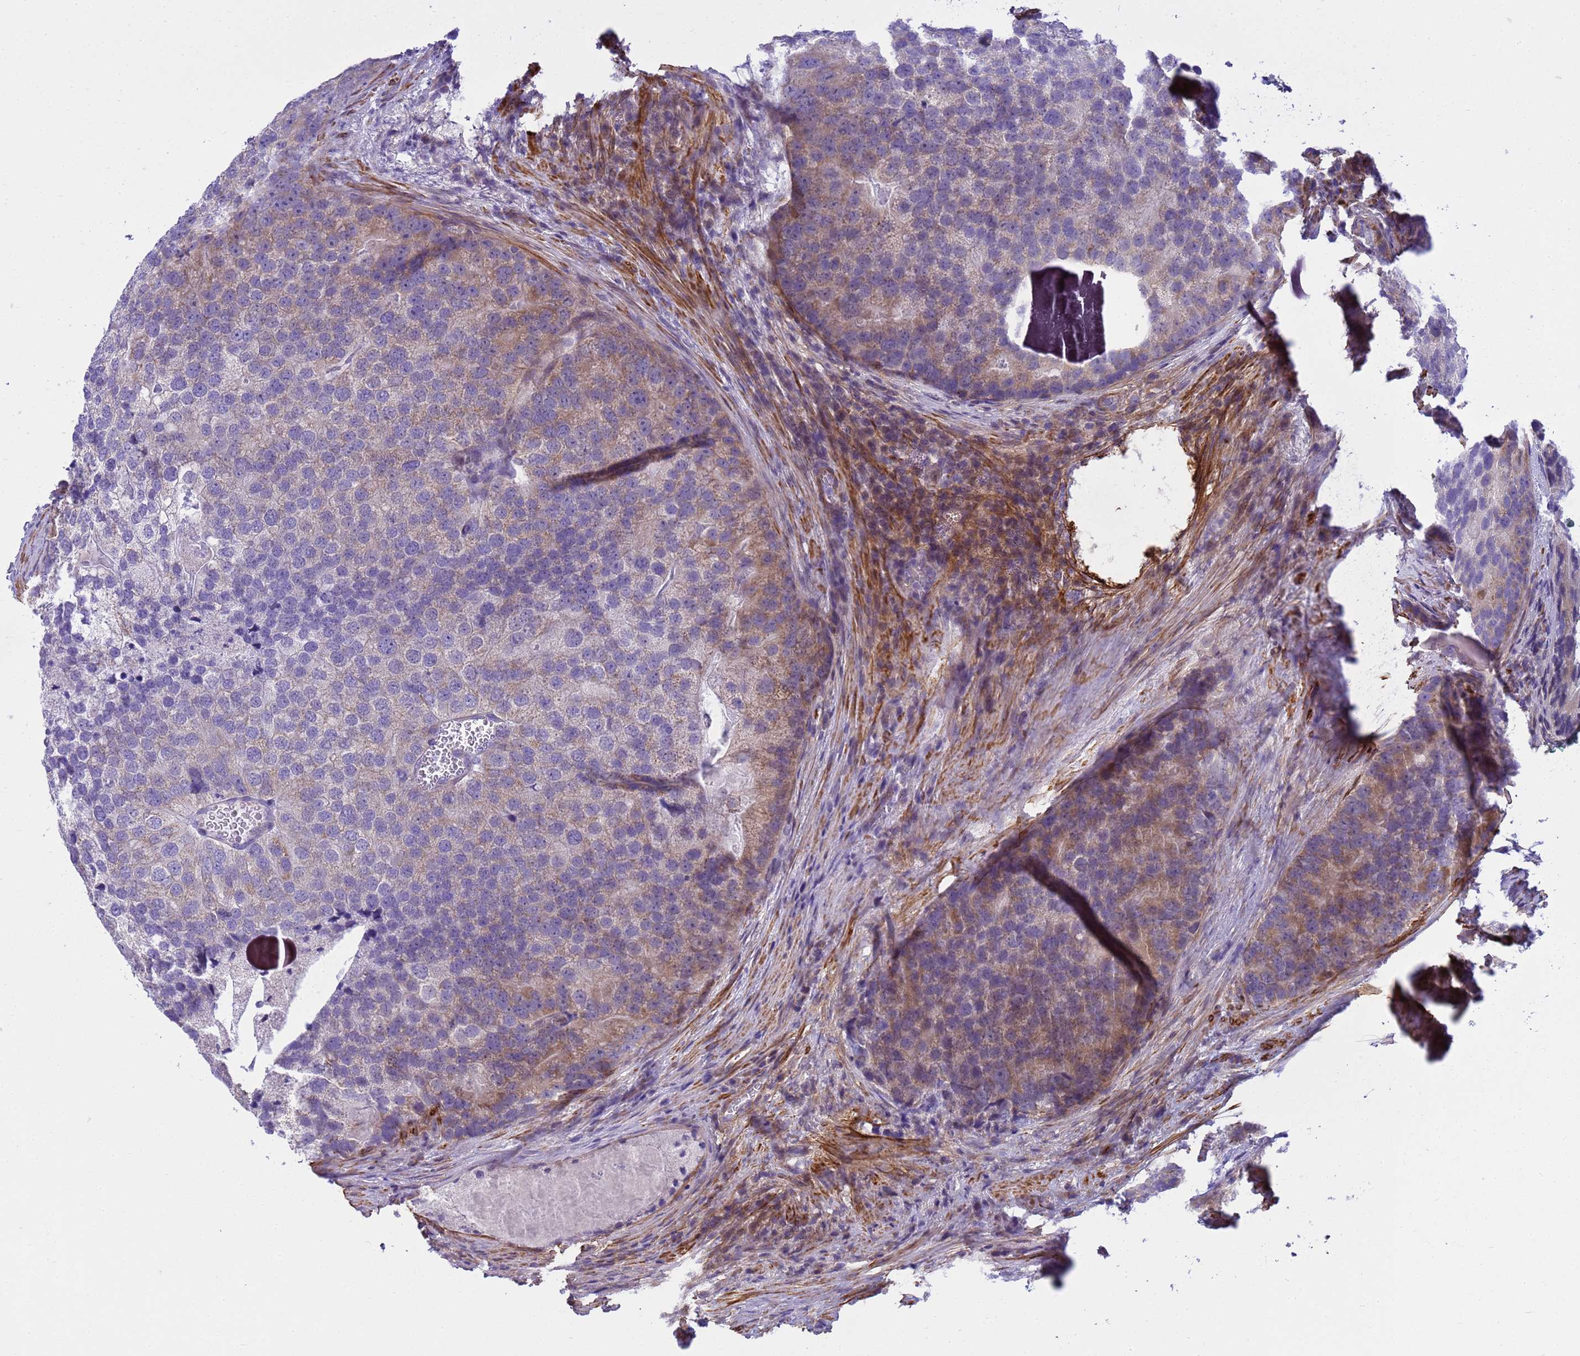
{"staining": {"intensity": "weak", "quantity": "25%-75%", "location": "cytoplasmic/membranous"}, "tissue": "prostate cancer", "cell_type": "Tumor cells", "image_type": "cancer", "snomed": [{"axis": "morphology", "description": "Adenocarcinoma, High grade"}, {"axis": "topography", "description": "Prostate"}], "caption": "IHC photomicrograph of neoplastic tissue: prostate high-grade adenocarcinoma stained using immunohistochemistry demonstrates low levels of weak protein expression localized specifically in the cytoplasmic/membranous of tumor cells, appearing as a cytoplasmic/membranous brown color.", "gene": "P2RX7", "patient": {"sex": "male", "age": 62}}